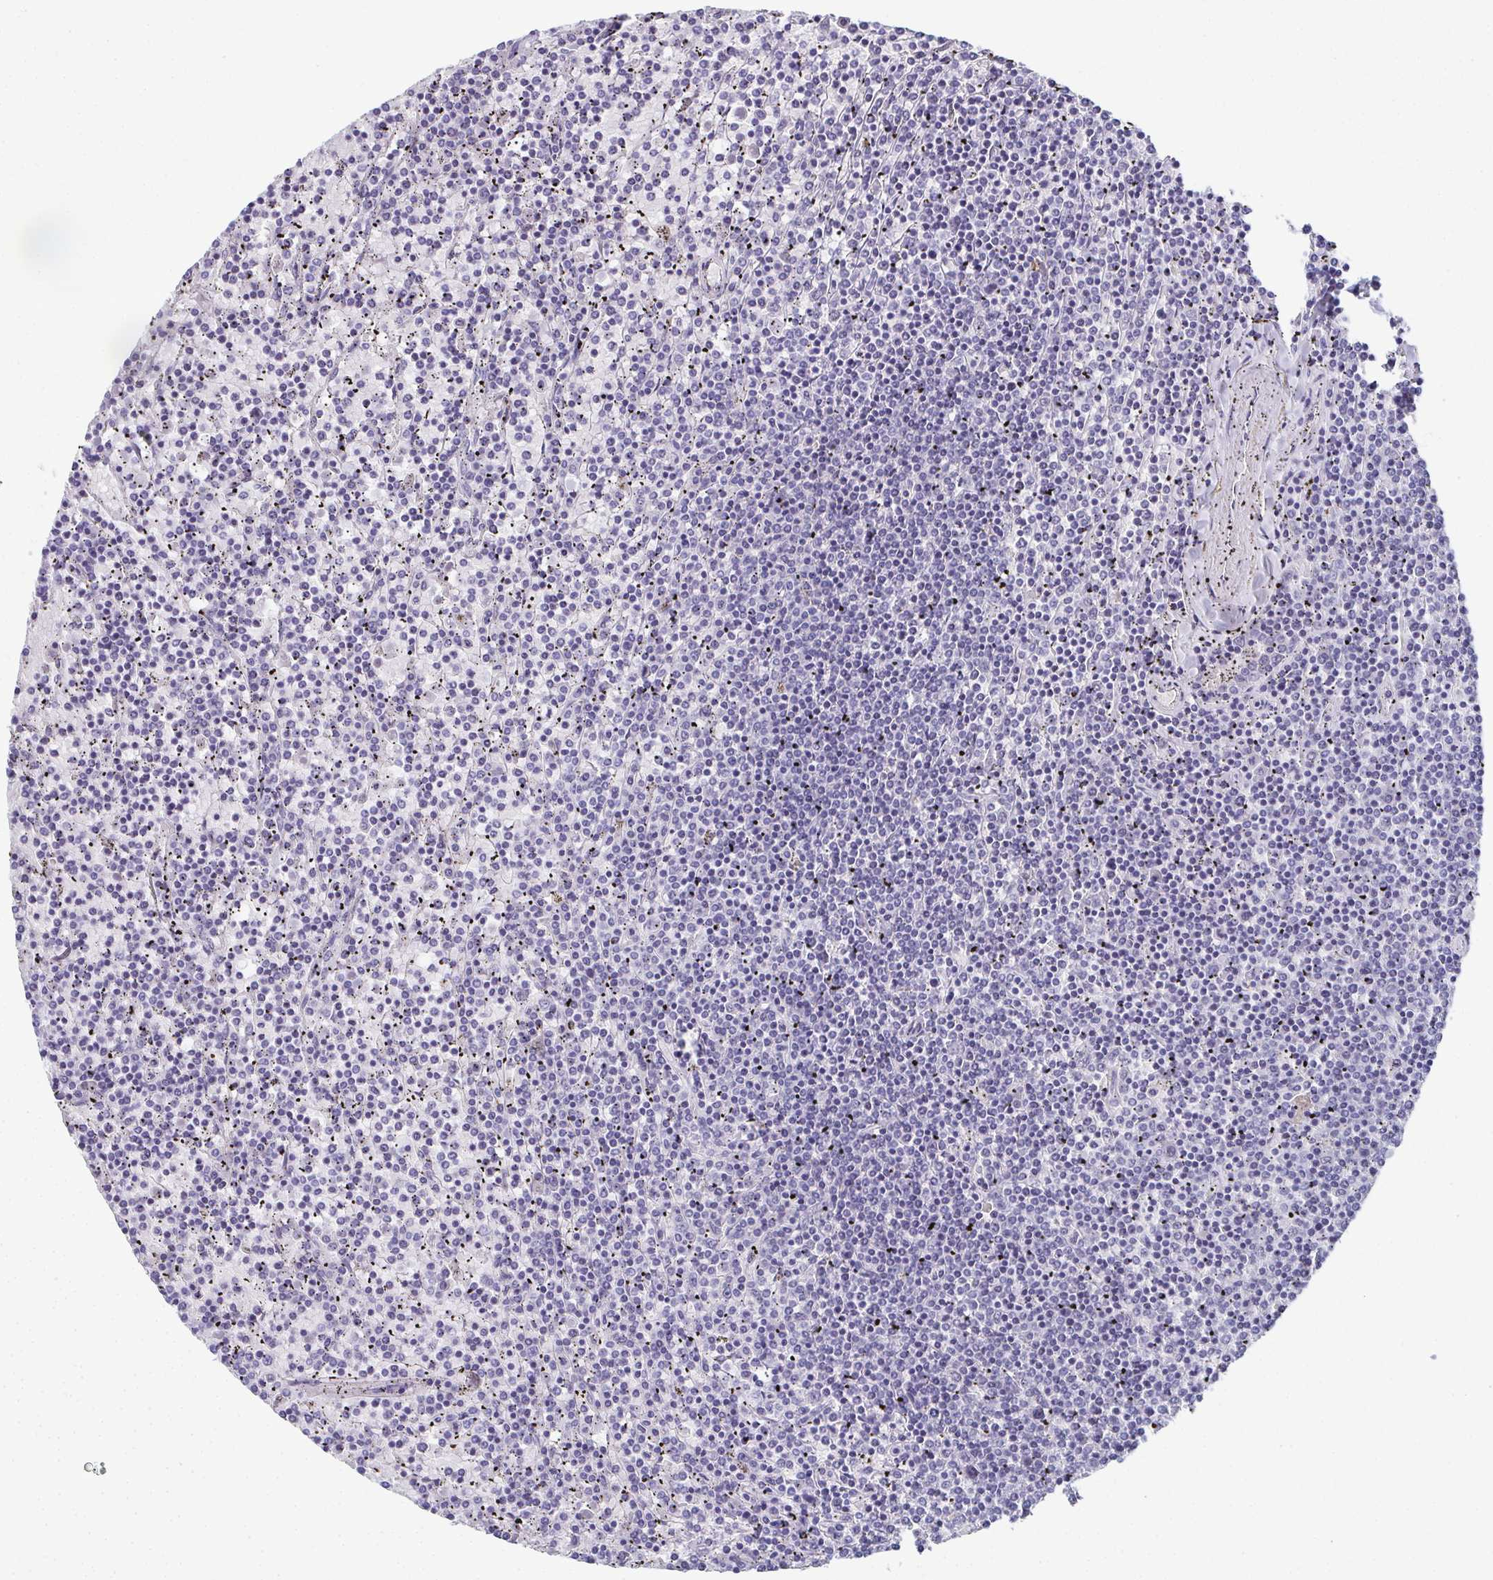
{"staining": {"intensity": "negative", "quantity": "none", "location": "none"}, "tissue": "lymphoma", "cell_type": "Tumor cells", "image_type": "cancer", "snomed": [{"axis": "morphology", "description": "Malignant lymphoma, non-Hodgkin's type, Low grade"}, {"axis": "topography", "description": "Spleen"}], "caption": "A photomicrograph of lymphoma stained for a protein displays no brown staining in tumor cells. Nuclei are stained in blue.", "gene": "SLC36A2", "patient": {"sex": "female", "age": 77}}